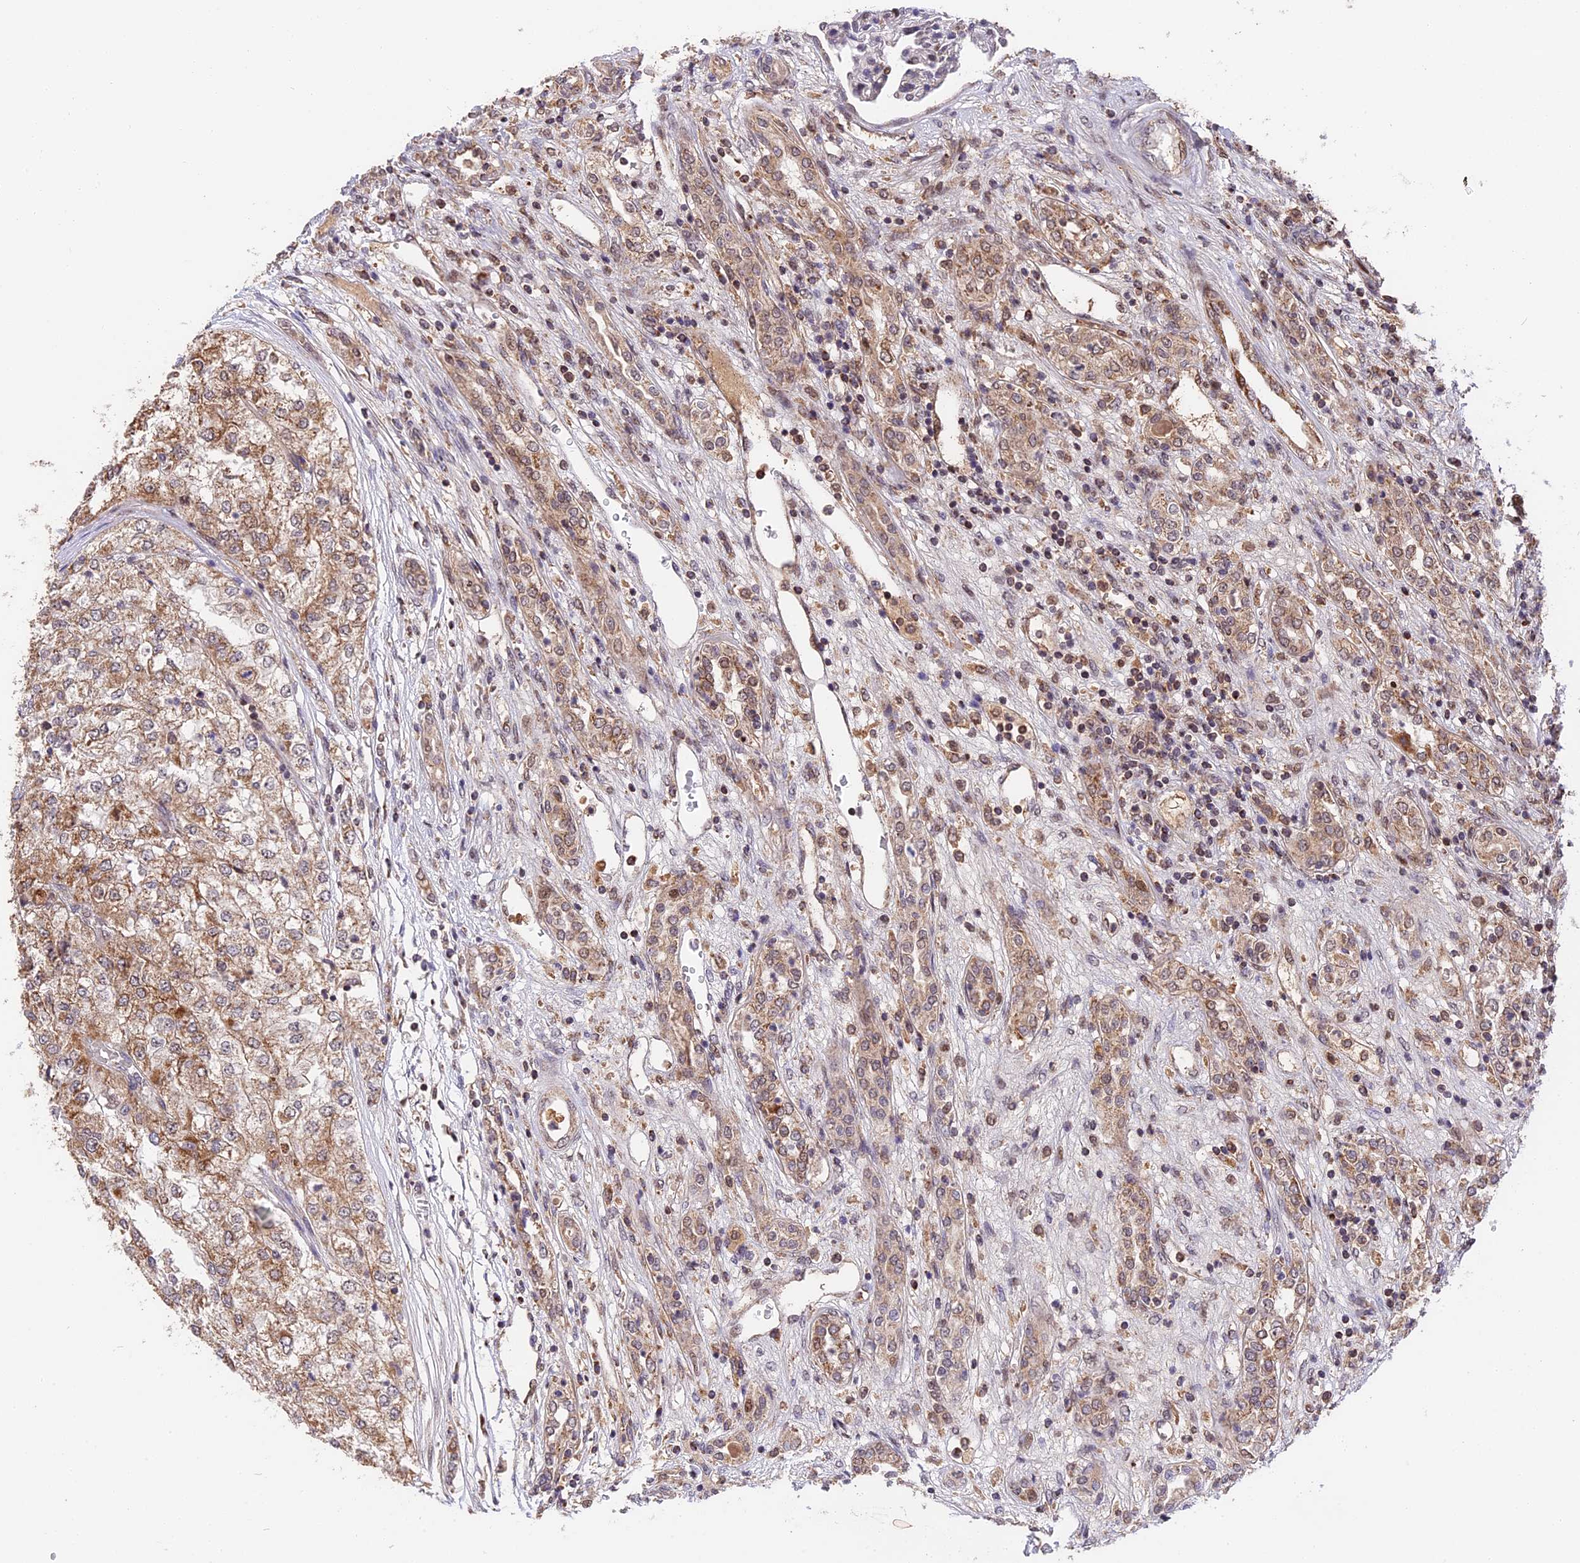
{"staining": {"intensity": "moderate", "quantity": ">75%", "location": "cytoplasmic/membranous"}, "tissue": "renal cancer", "cell_type": "Tumor cells", "image_type": "cancer", "snomed": [{"axis": "morphology", "description": "Adenocarcinoma, NOS"}, {"axis": "topography", "description": "Kidney"}], "caption": "IHC histopathology image of neoplastic tissue: renal adenocarcinoma stained using immunohistochemistry (IHC) exhibits medium levels of moderate protein expression localized specifically in the cytoplasmic/membranous of tumor cells, appearing as a cytoplasmic/membranous brown color.", "gene": "RERGL", "patient": {"sex": "female", "age": 54}}